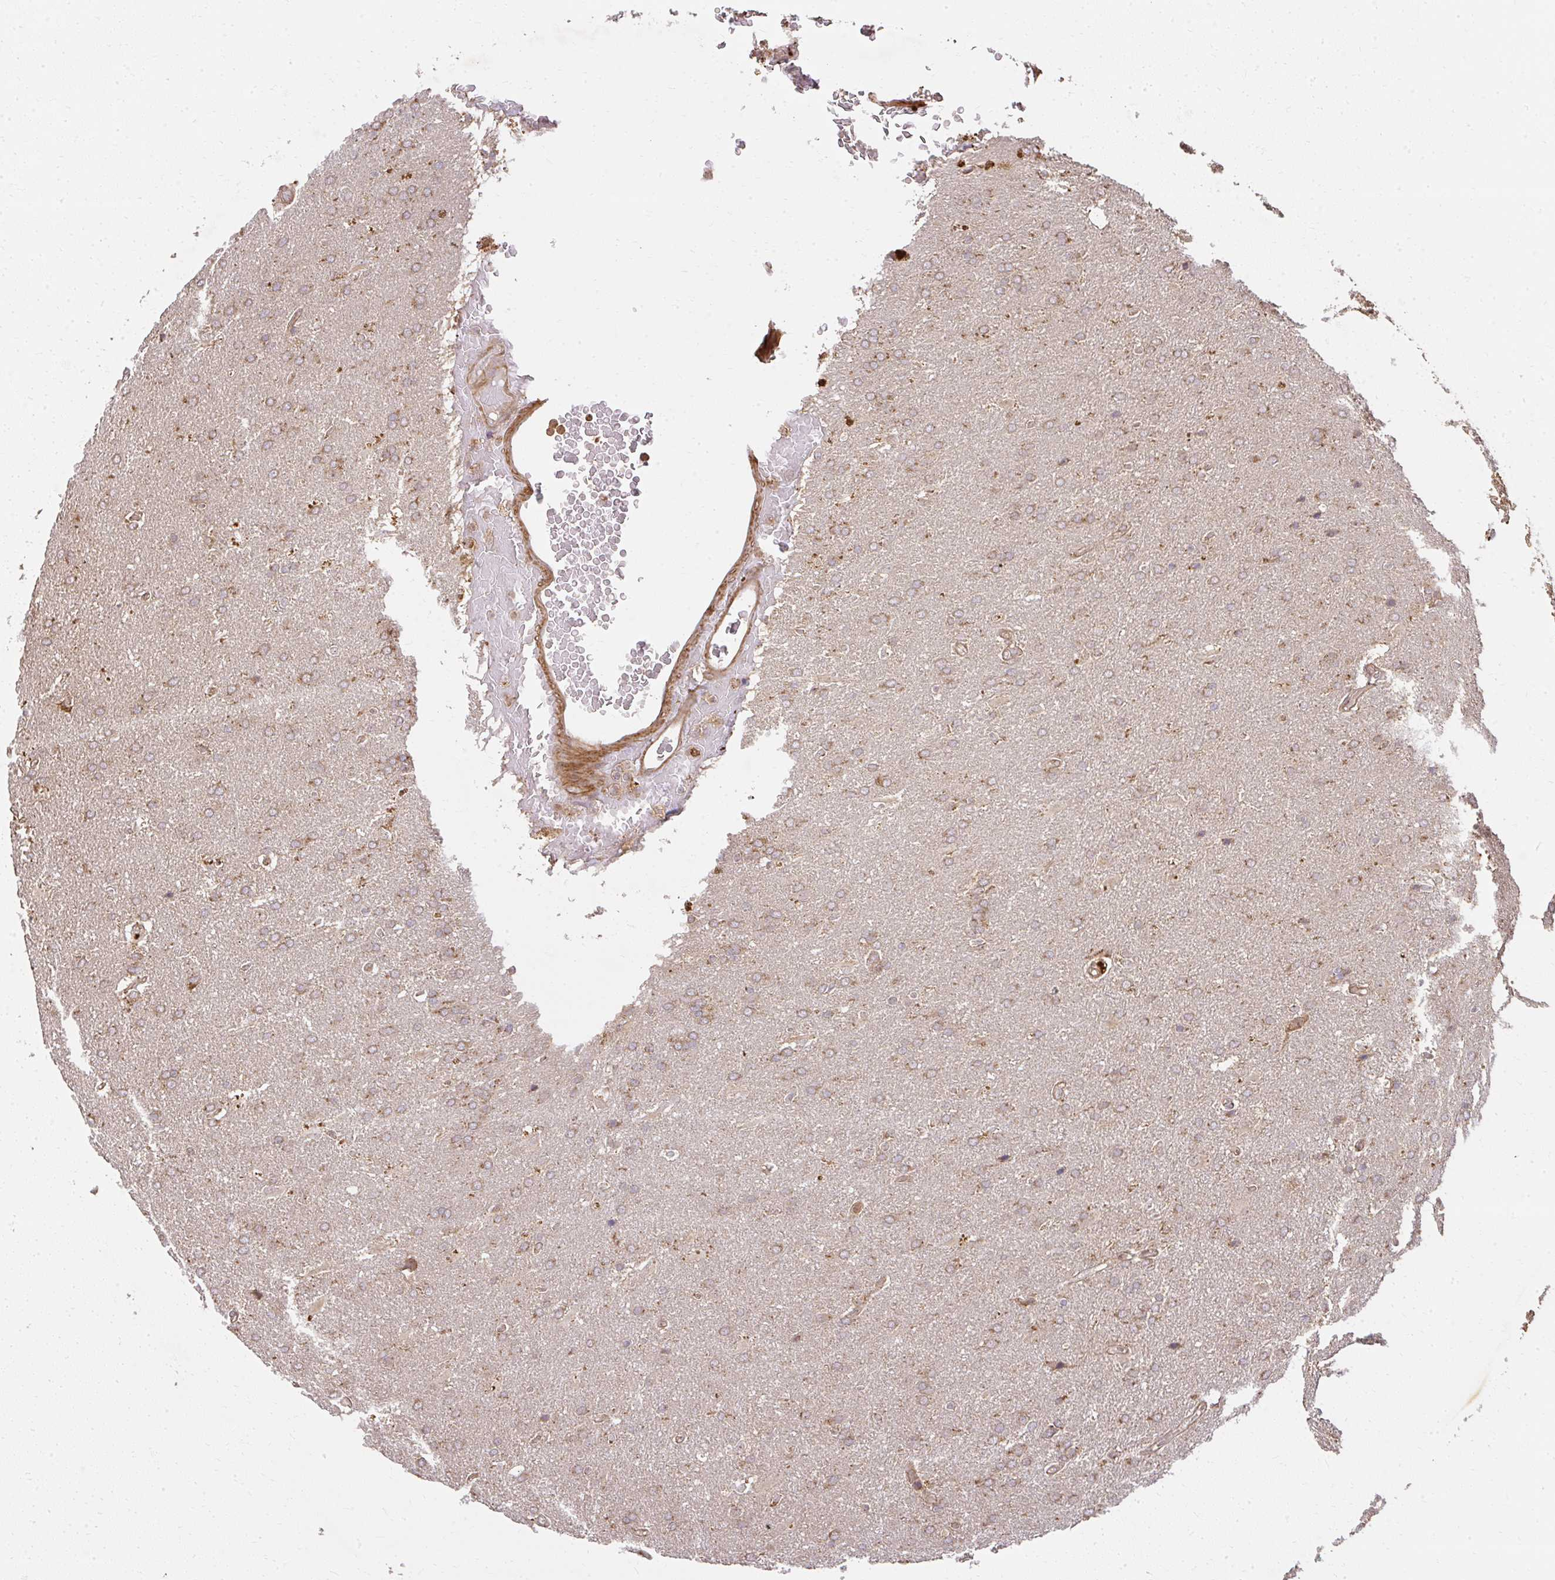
{"staining": {"intensity": "moderate", "quantity": ">75%", "location": "cytoplasmic/membranous"}, "tissue": "glioma", "cell_type": "Tumor cells", "image_type": "cancer", "snomed": [{"axis": "morphology", "description": "Glioma, malignant, High grade"}, {"axis": "topography", "description": "Brain"}], "caption": "Protein expression analysis of malignant high-grade glioma reveals moderate cytoplasmic/membranous positivity in approximately >75% of tumor cells. The staining is performed using DAB (3,3'-diaminobenzidine) brown chromogen to label protein expression. The nuclei are counter-stained blue using hematoxylin.", "gene": "GNS", "patient": {"sex": "male", "age": 56}}